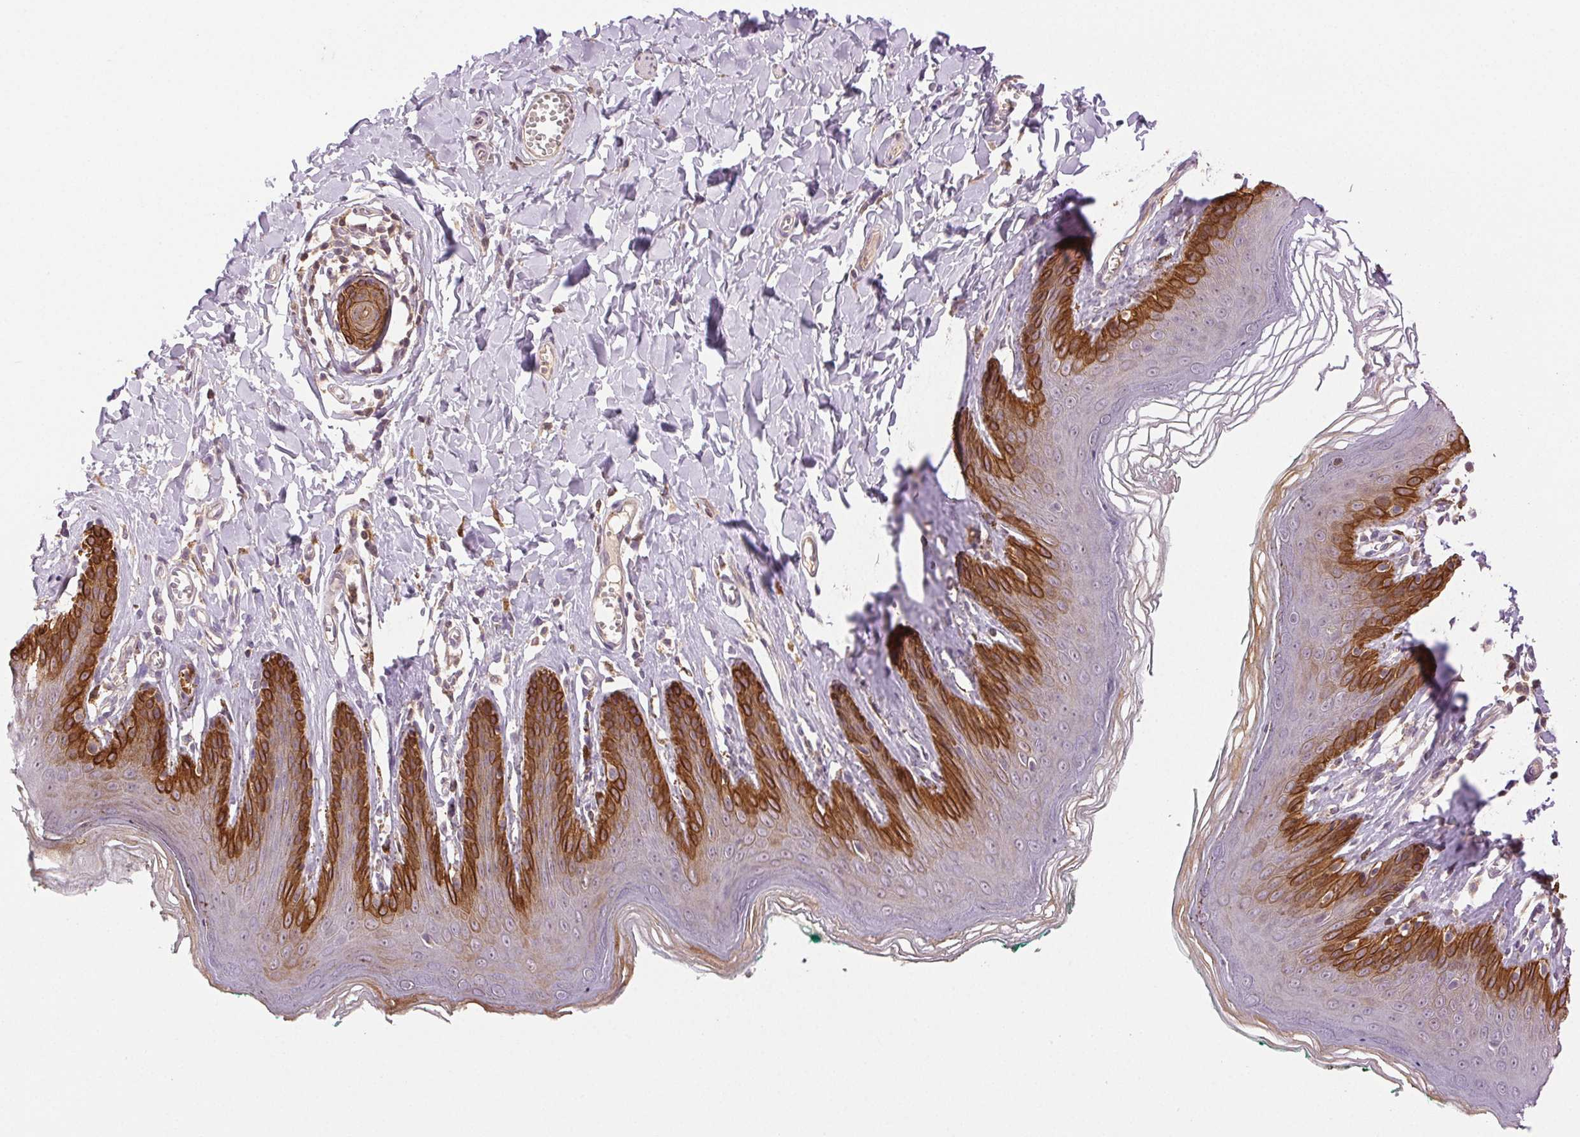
{"staining": {"intensity": "strong", "quantity": "25%-75%", "location": "cytoplasmic/membranous"}, "tissue": "skin", "cell_type": "Epidermal cells", "image_type": "normal", "snomed": [{"axis": "morphology", "description": "Normal tissue, NOS"}, {"axis": "topography", "description": "Vulva"}, {"axis": "topography", "description": "Peripheral nerve tissue"}], "caption": "Immunohistochemical staining of normal skin shows strong cytoplasmic/membranous protein staining in about 25%-75% of epidermal cells.", "gene": "TMEM253", "patient": {"sex": "female", "age": 66}}